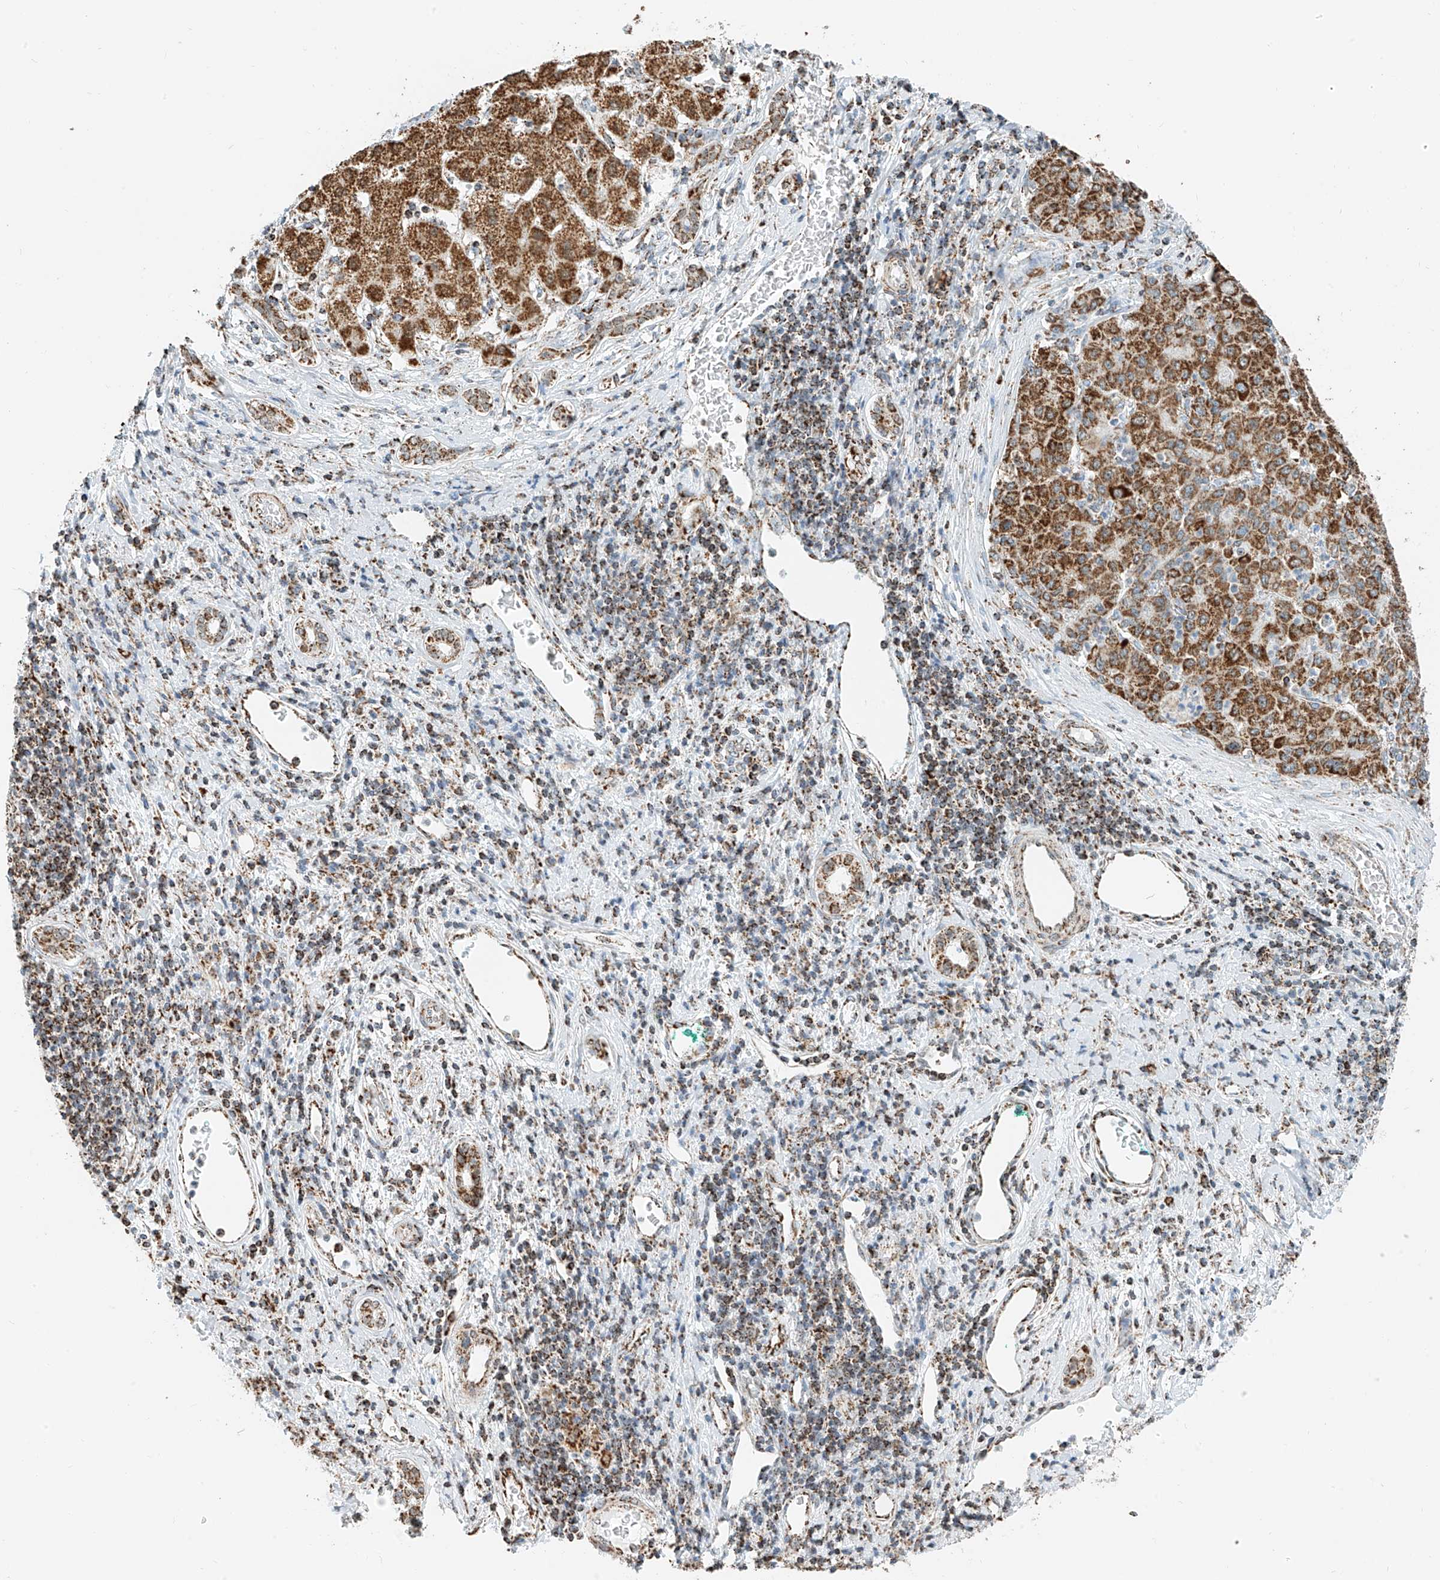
{"staining": {"intensity": "strong", "quantity": ">75%", "location": "cytoplasmic/membranous"}, "tissue": "liver cancer", "cell_type": "Tumor cells", "image_type": "cancer", "snomed": [{"axis": "morphology", "description": "Carcinoma, Hepatocellular, NOS"}, {"axis": "topography", "description": "Liver"}], "caption": "High-power microscopy captured an immunohistochemistry histopathology image of liver cancer, revealing strong cytoplasmic/membranous staining in about >75% of tumor cells.", "gene": "PPA2", "patient": {"sex": "male", "age": 65}}